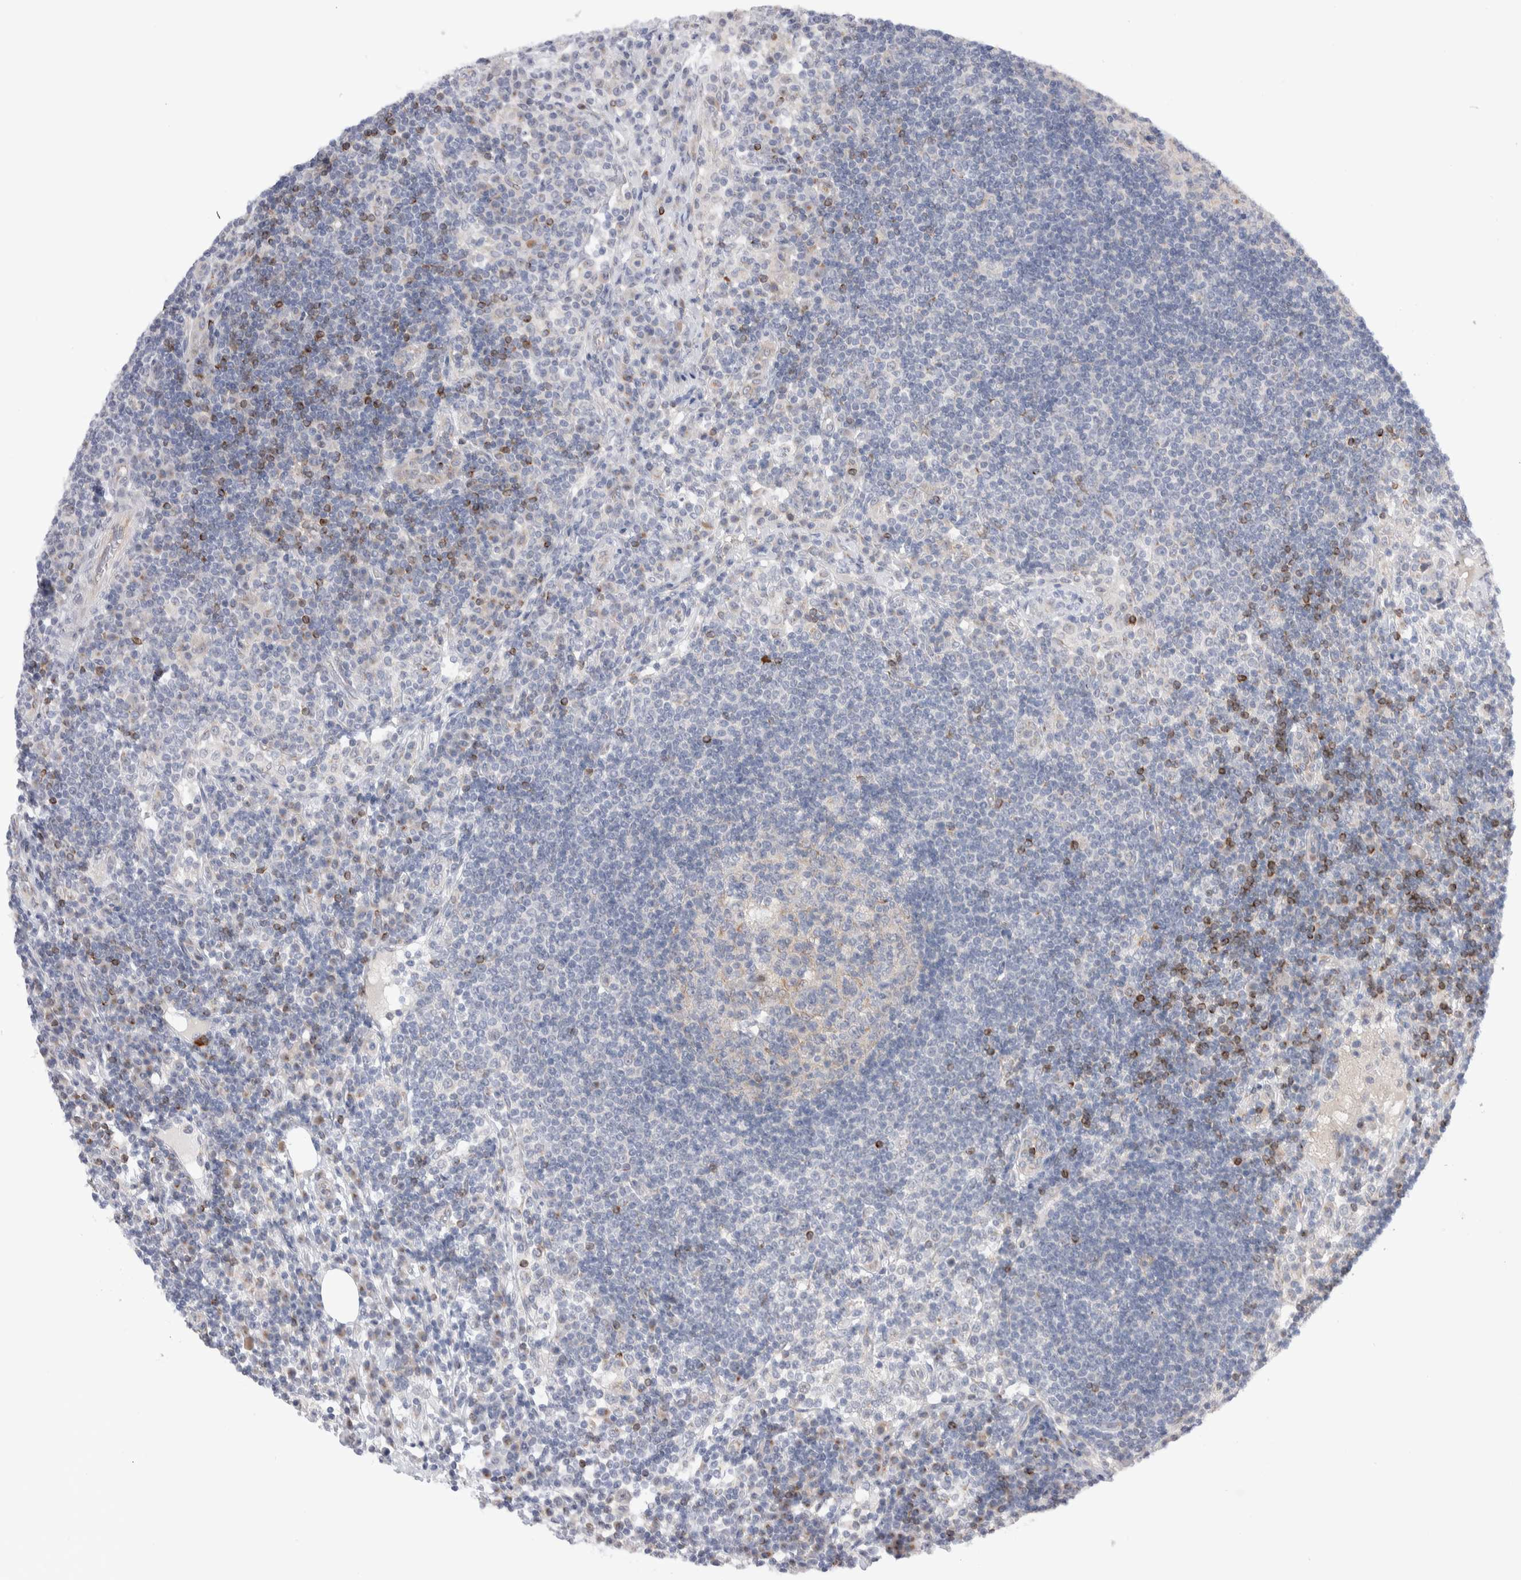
{"staining": {"intensity": "negative", "quantity": "none", "location": "none"}, "tissue": "lymph node", "cell_type": "Germinal center cells", "image_type": "normal", "snomed": [{"axis": "morphology", "description": "Normal tissue, NOS"}, {"axis": "topography", "description": "Lymph node"}], "caption": "A high-resolution micrograph shows IHC staining of normal lymph node, which exhibits no significant staining in germinal center cells.", "gene": "C1orf112", "patient": {"sex": "female", "age": 53}}